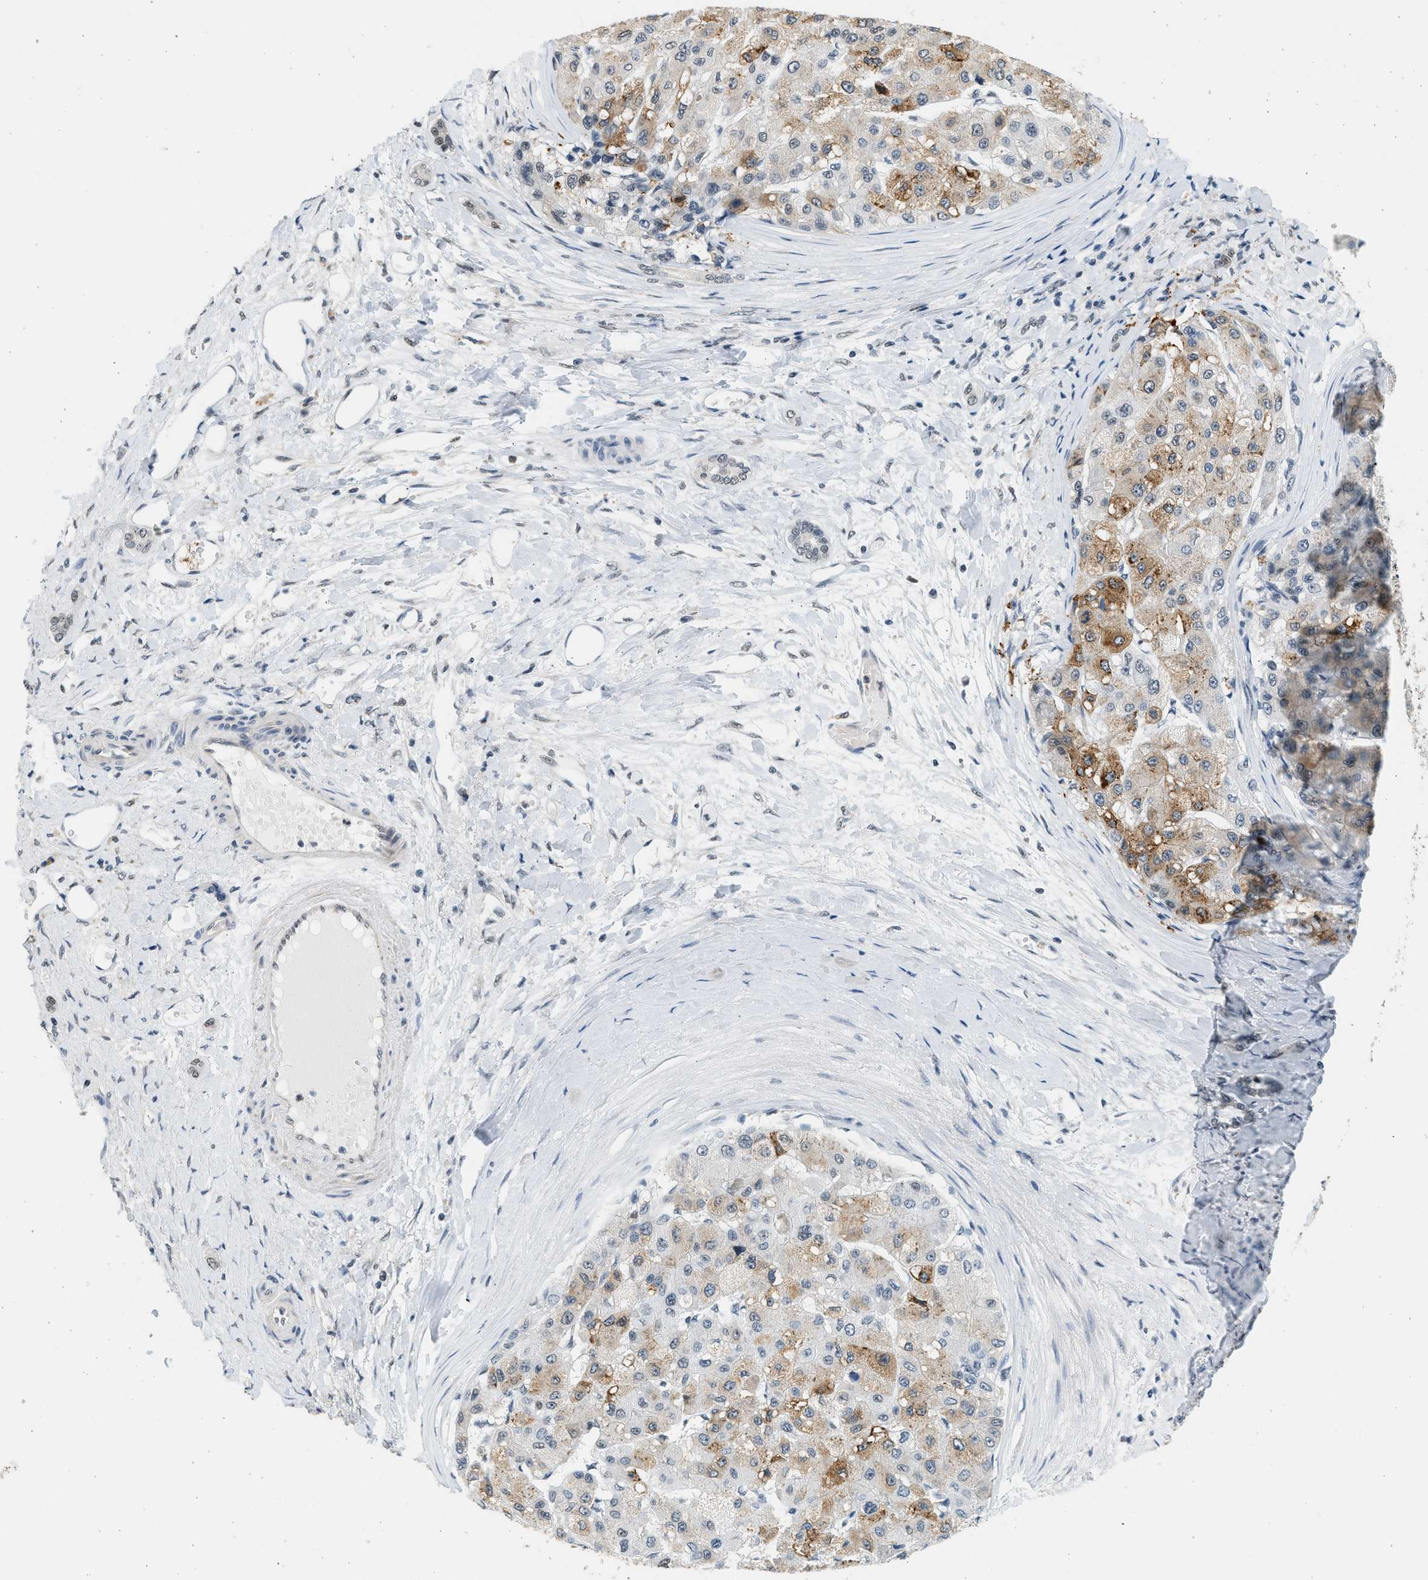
{"staining": {"intensity": "moderate", "quantity": "25%-75%", "location": "cytoplasmic/membranous"}, "tissue": "liver cancer", "cell_type": "Tumor cells", "image_type": "cancer", "snomed": [{"axis": "morphology", "description": "Carcinoma, Hepatocellular, NOS"}, {"axis": "topography", "description": "Liver"}], "caption": "A brown stain shows moderate cytoplasmic/membranous positivity of a protein in liver hepatocellular carcinoma tumor cells.", "gene": "HIPK1", "patient": {"sex": "male", "age": 80}}